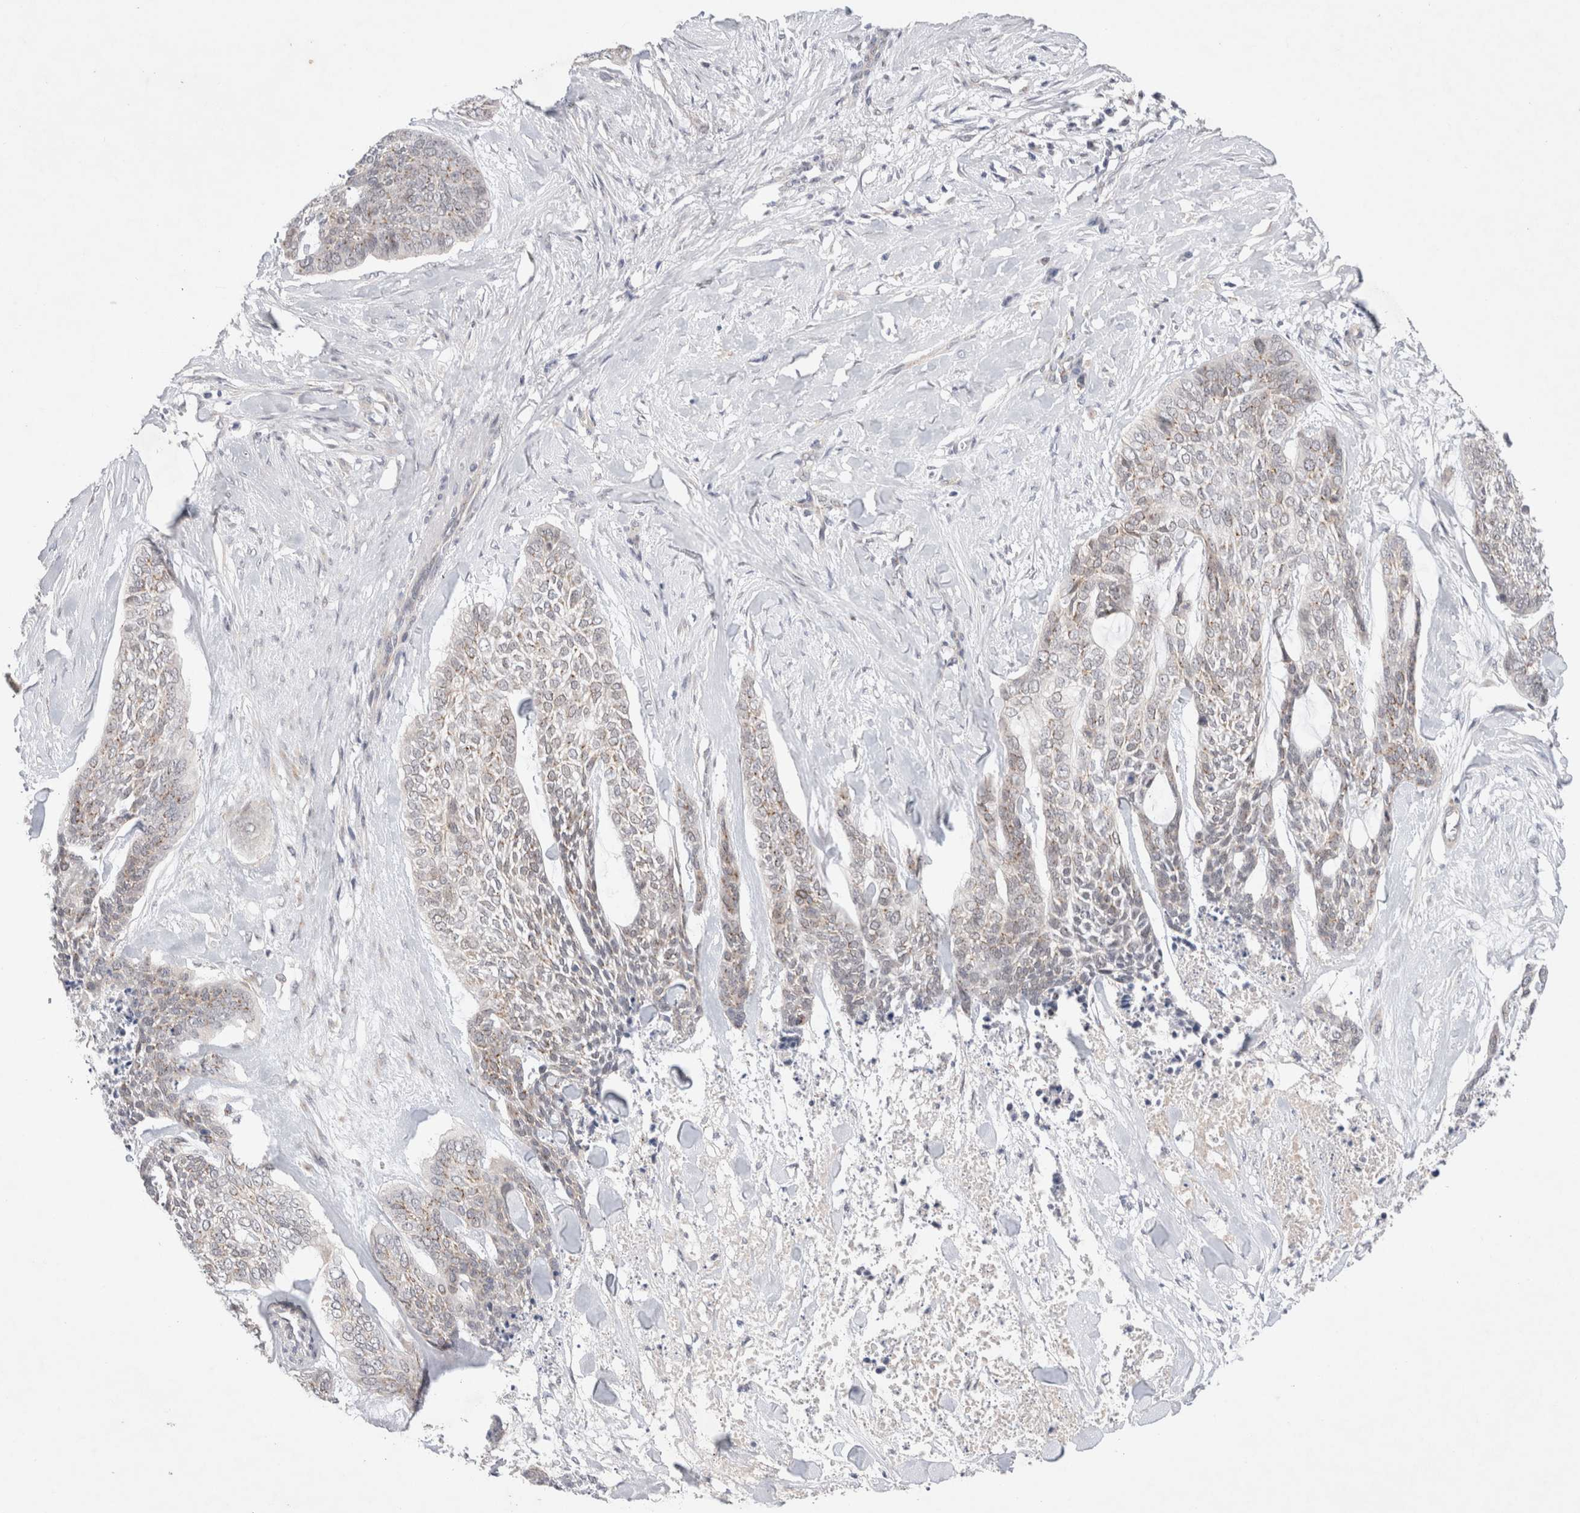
{"staining": {"intensity": "weak", "quantity": "<25%", "location": "cytoplasmic/membranous"}, "tissue": "skin cancer", "cell_type": "Tumor cells", "image_type": "cancer", "snomed": [{"axis": "morphology", "description": "Basal cell carcinoma"}, {"axis": "topography", "description": "Skin"}], "caption": "IHC histopathology image of neoplastic tissue: skin basal cell carcinoma stained with DAB (3,3'-diaminobenzidine) displays no significant protein expression in tumor cells.", "gene": "BICD2", "patient": {"sex": "female", "age": 64}}